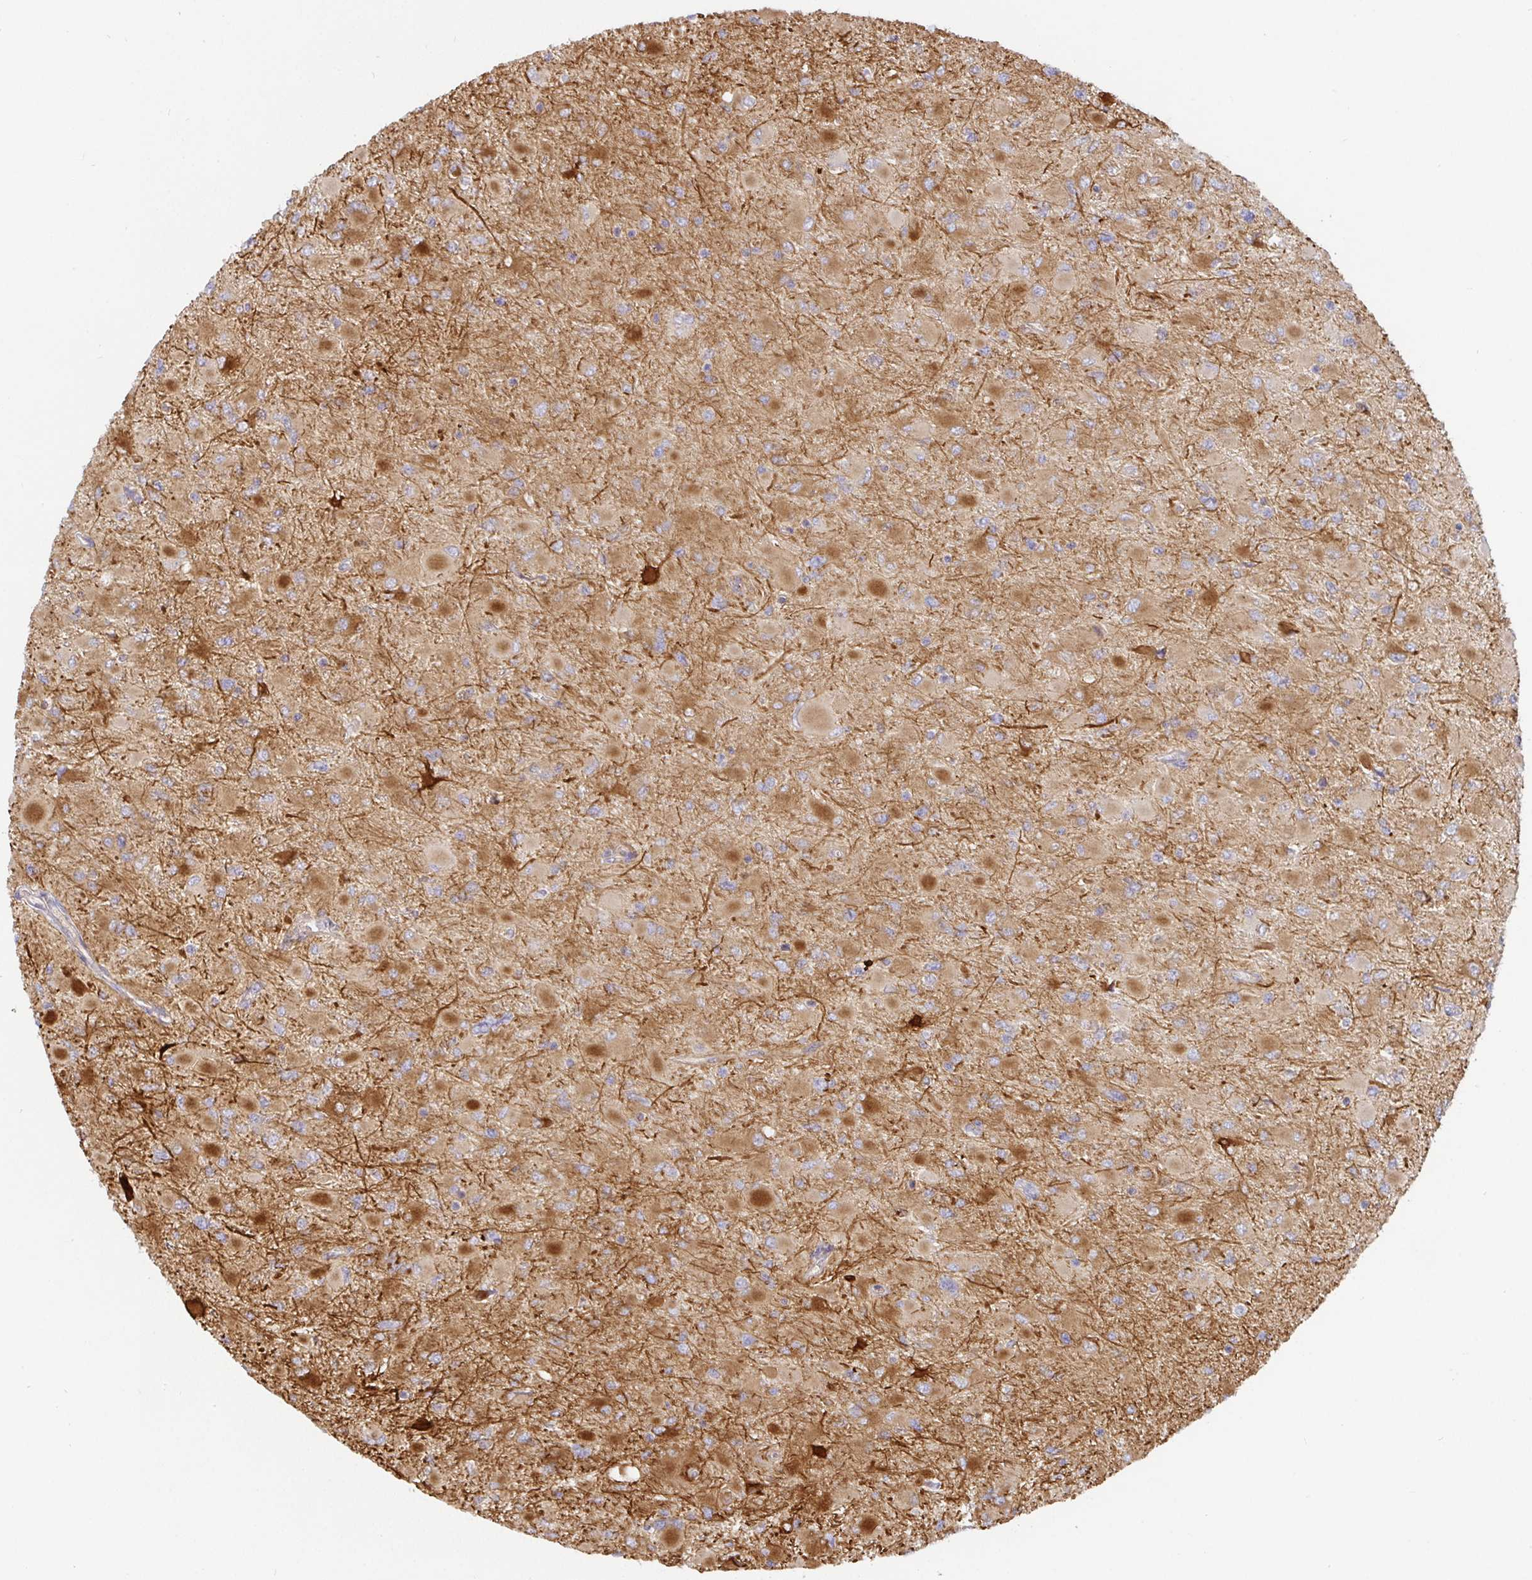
{"staining": {"intensity": "moderate", "quantity": ">75%", "location": "cytoplasmic/membranous"}, "tissue": "glioma", "cell_type": "Tumor cells", "image_type": "cancer", "snomed": [{"axis": "morphology", "description": "Glioma, malignant, High grade"}, {"axis": "topography", "description": "Cerebral cortex"}], "caption": "Immunohistochemical staining of human glioma reveals medium levels of moderate cytoplasmic/membranous protein staining in about >75% of tumor cells.", "gene": "SNX8", "patient": {"sex": "female", "age": 36}}